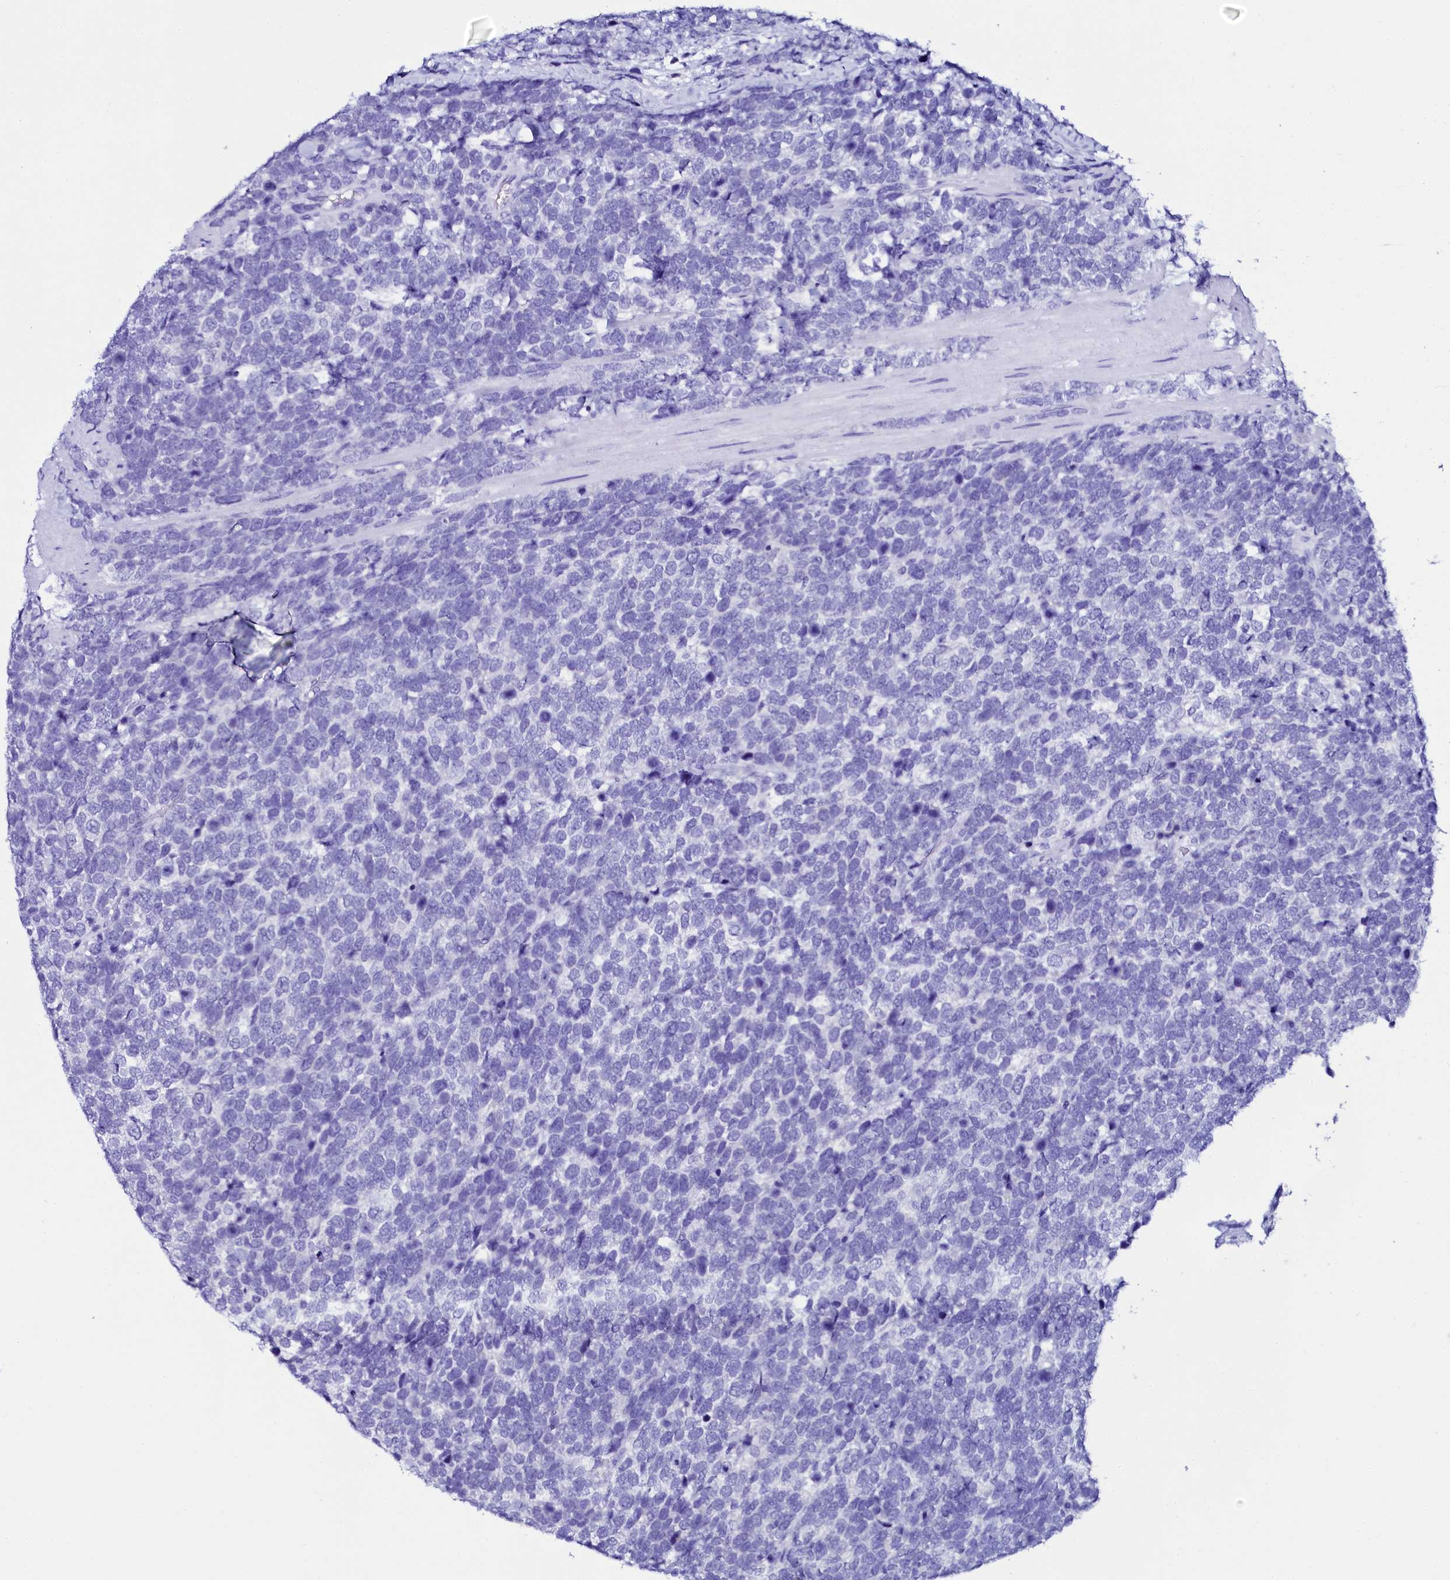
{"staining": {"intensity": "negative", "quantity": "none", "location": "none"}, "tissue": "urothelial cancer", "cell_type": "Tumor cells", "image_type": "cancer", "snomed": [{"axis": "morphology", "description": "Urothelial carcinoma, High grade"}, {"axis": "topography", "description": "Urinary bladder"}], "caption": "This micrograph is of urothelial cancer stained with immunohistochemistry to label a protein in brown with the nuclei are counter-stained blue. There is no staining in tumor cells.", "gene": "SORD", "patient": {"sex": "female", "age": 82}}